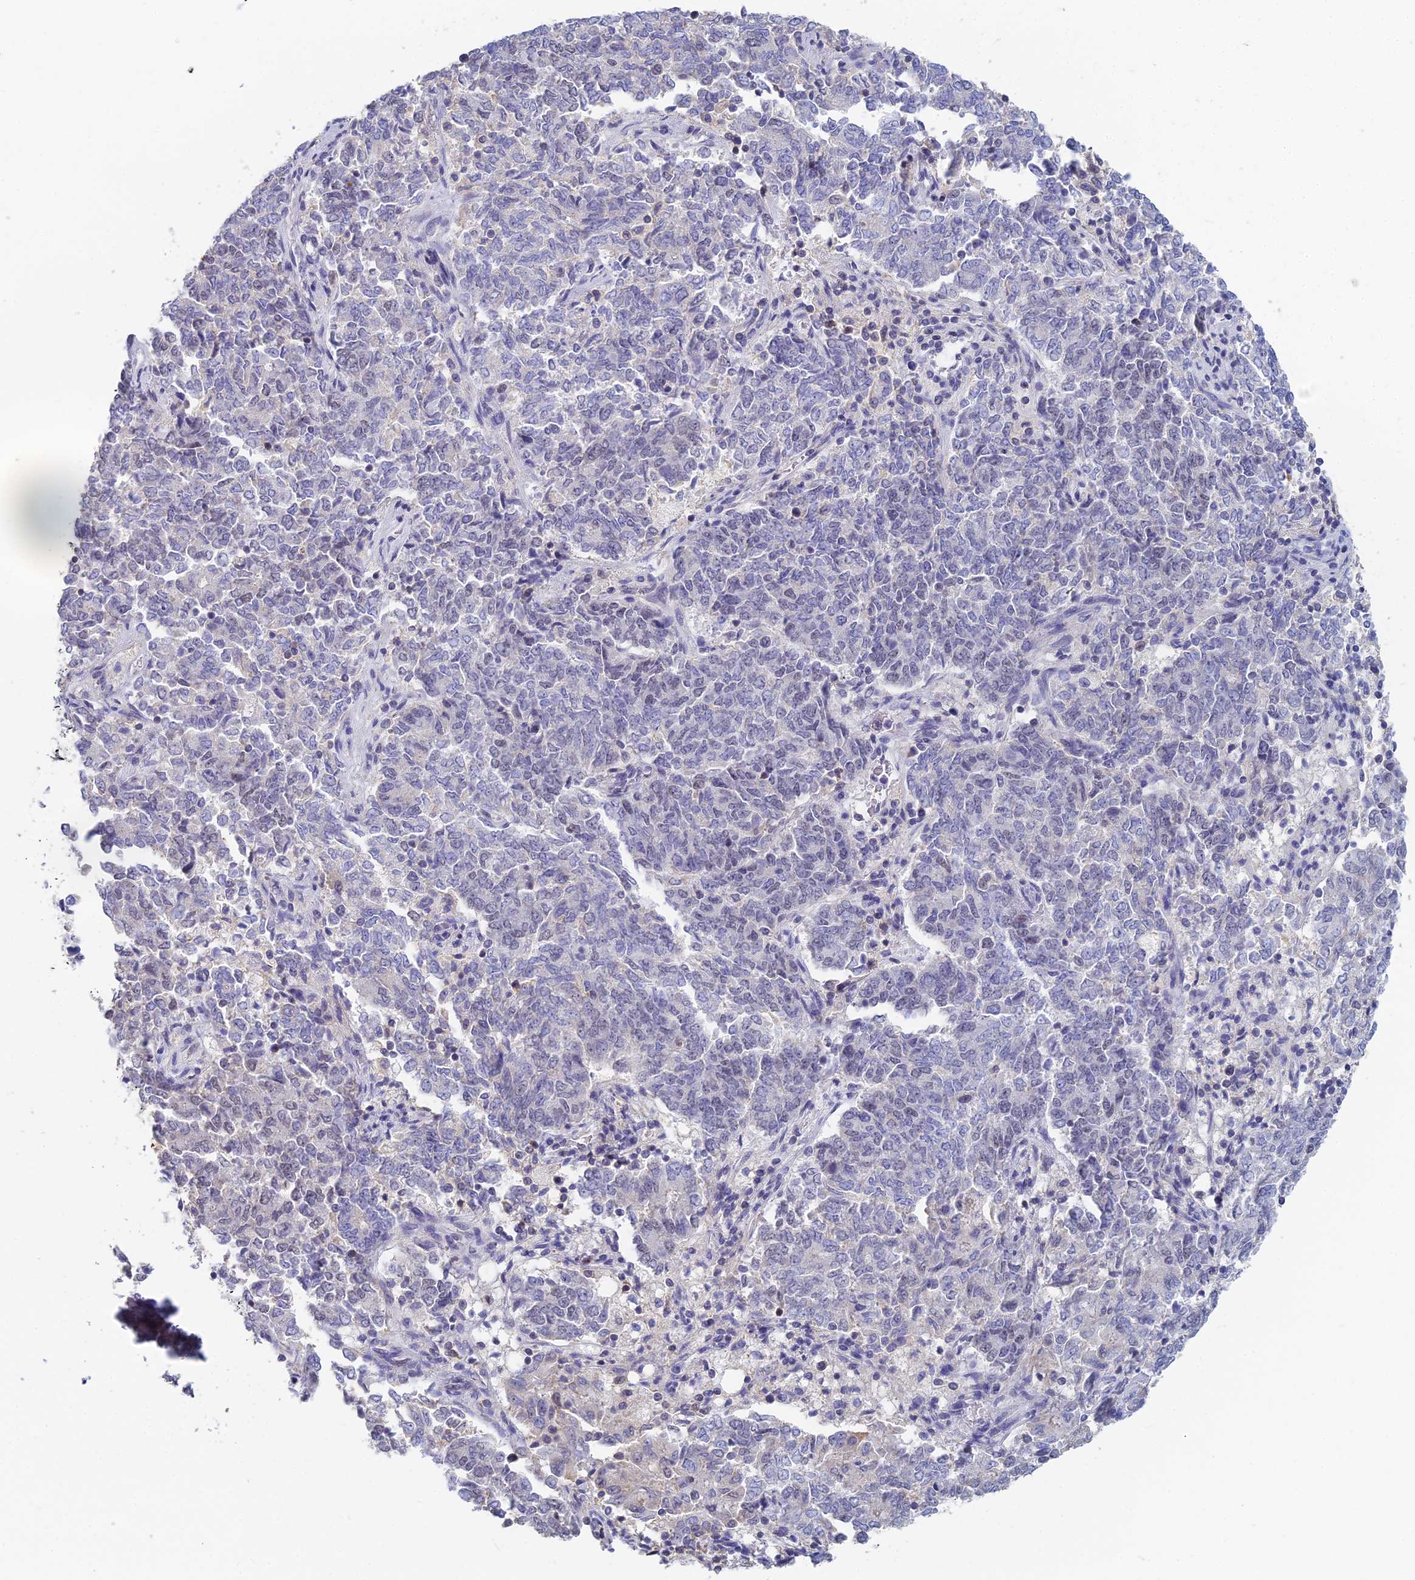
{"staining": {"intensity": "negative", "quantity": "none", "location": "none"}, "tissue": "endometrial cancer", "cell_type": "Tumor cells", "image_type": "cancer", "snomed": [{"axis": "morphology", "description": "Adenocarcinoma, NOS"}, {"axis": "topography", "description": "Endometrium"}], "caption": "The histopathology image reveals no significant positivity in tumor cells of endometrial adenocarcinoma.", "gene": "MCM2", "patient": {"sex": "female", "age": 80}}